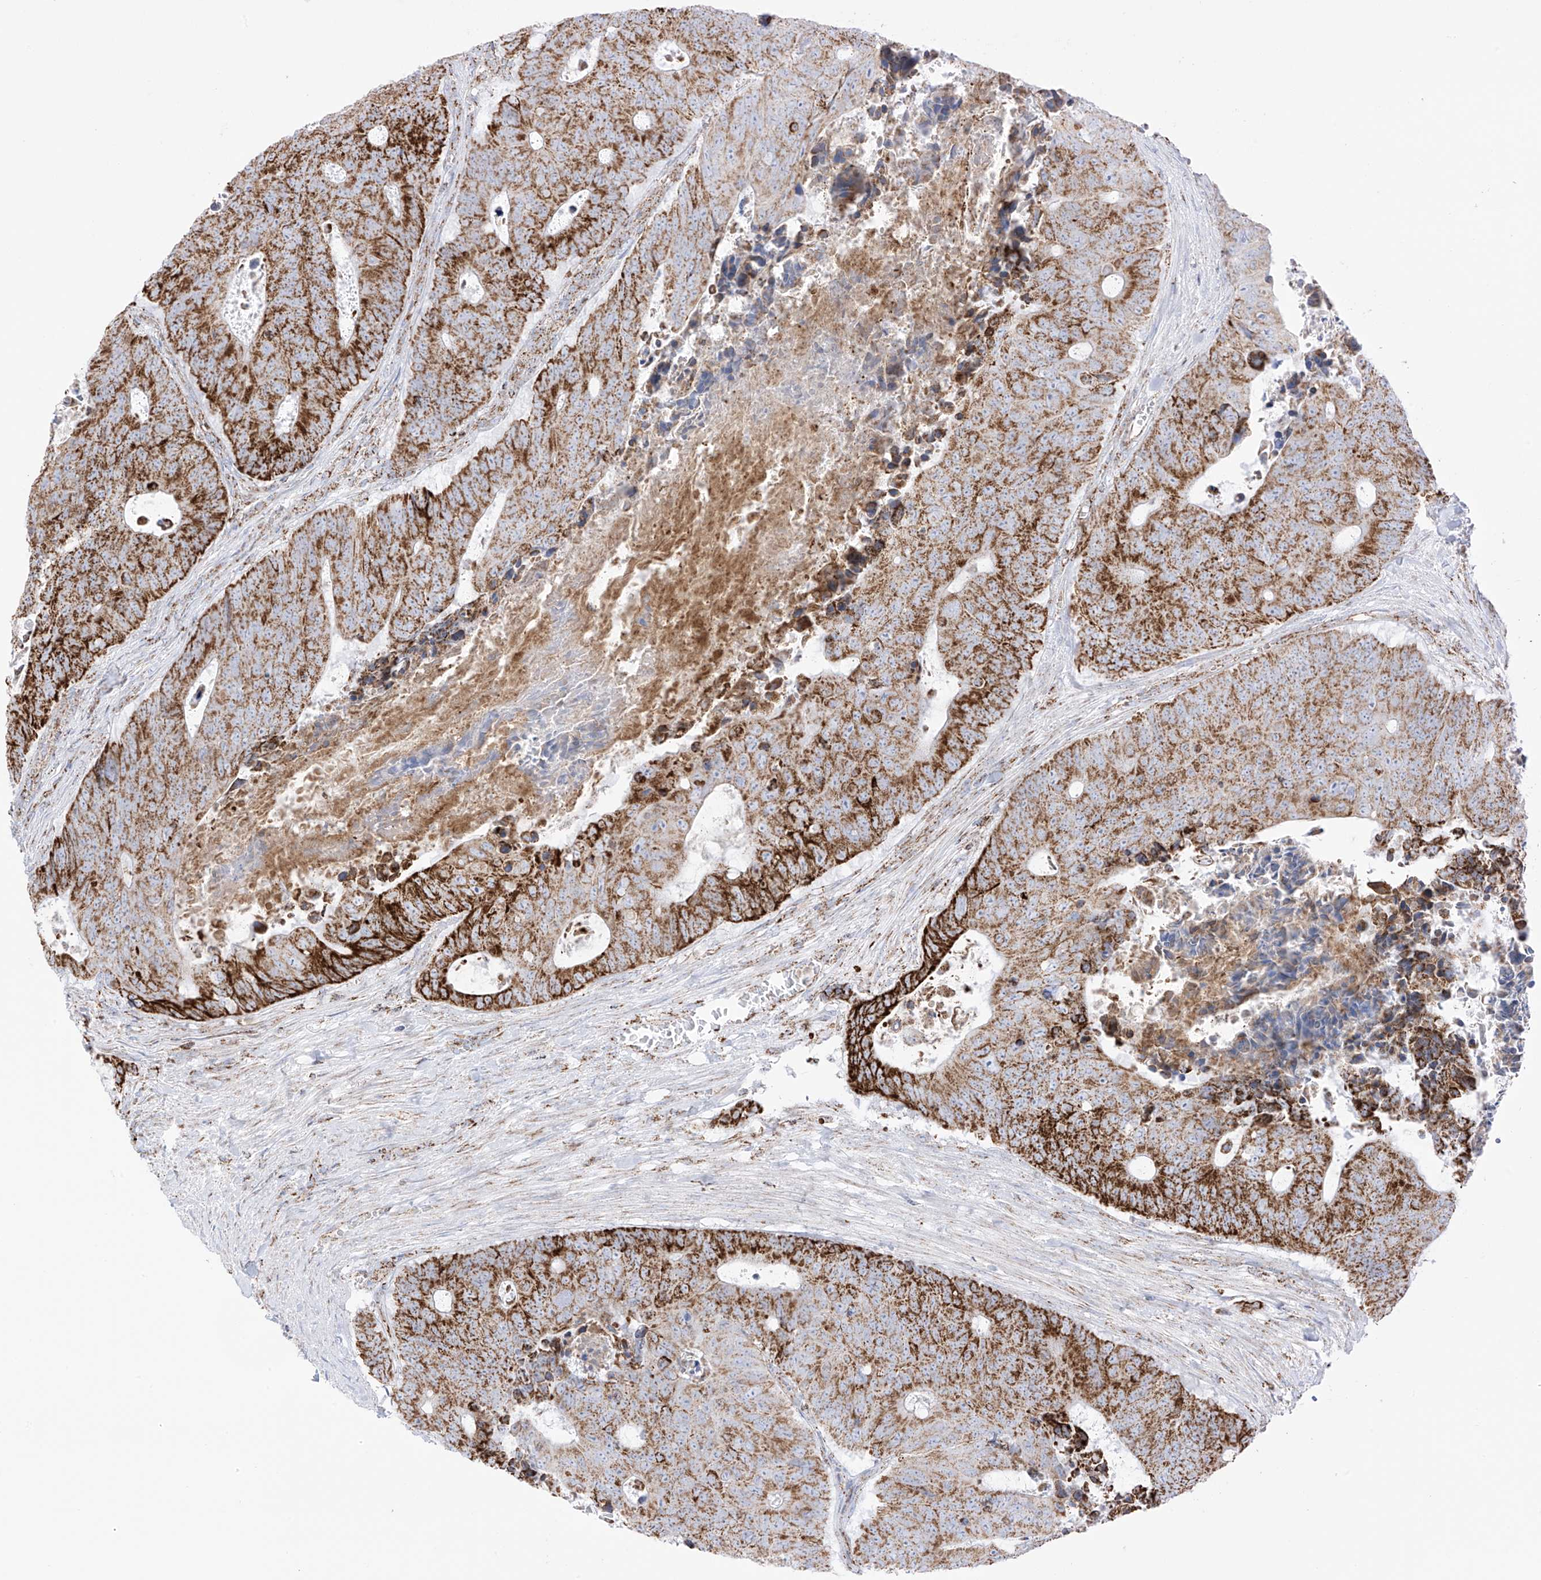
{"staining": {"intensity": "strong", "quantity": ">75%", "location": "cytoplasmic/membranous"}, "tissue": "colorectal cancer", "cell_type": "Tumor cells", "image_type": "cancer", "snomed": [{"axis": "morphology", "description": "Adenocarcinoma, NOS"}, {"axis": "topography", "description": "Colon"}], "caption": "Adenocarcinoma (colorectal) stained with DAB (3,3'-diaminobenzidine) immunohistochemistry demonstrates high levels of strong cytoplasmic/membranous expression in about >75% of tumor cells. Nuclei are stained in blue.", "gene": "XKR3", "patient": {"sex": "male", "age": 87}}